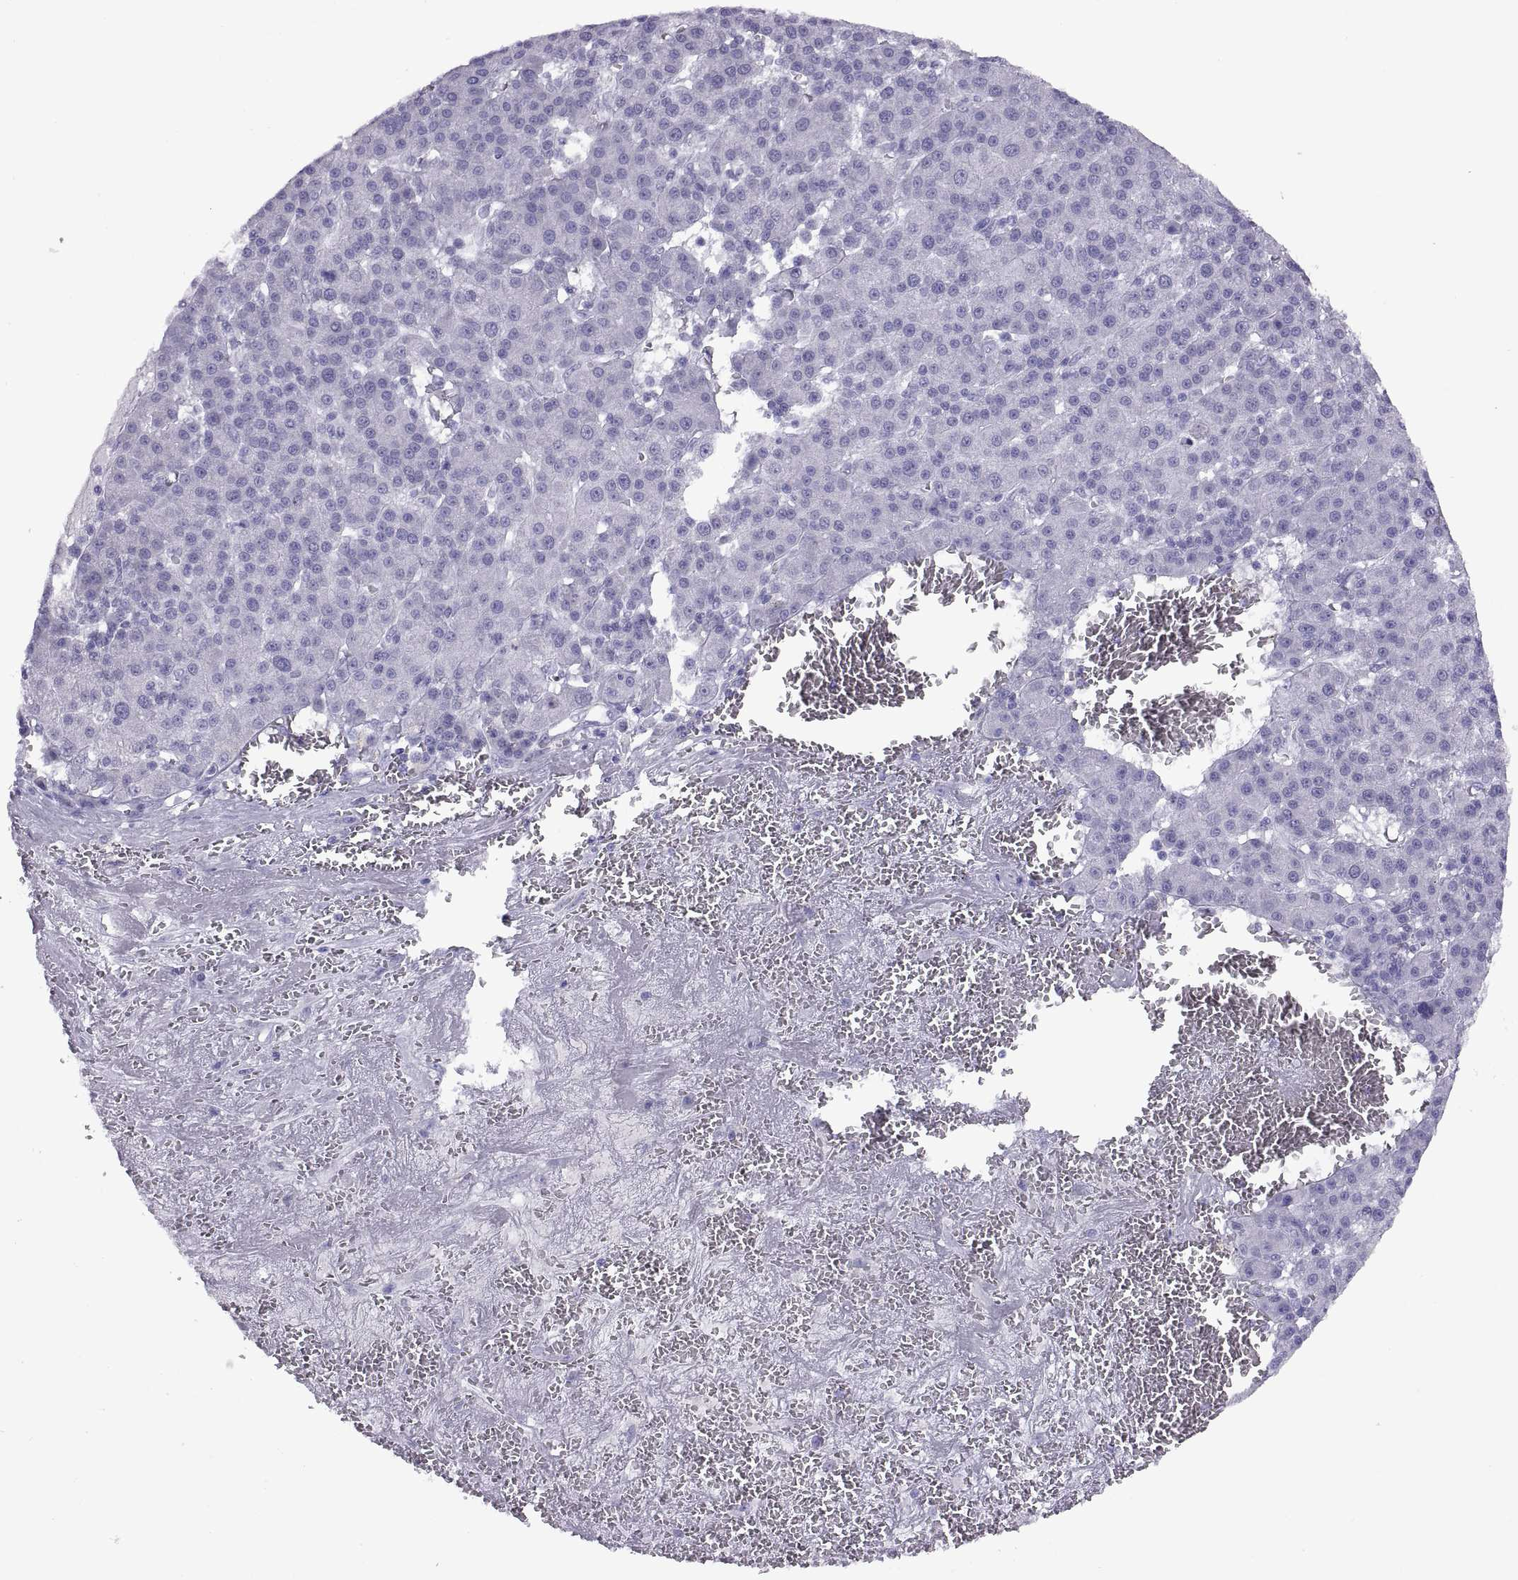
{"staining": {"intensity": "negative", "quantity": "none", "location": "none"}, "tissue": "liver cancer", "cell_type": "Tumor cells", "image_type": "cancer", "snomed": [{"axis": "morphology", "description": "Carcinoma, Hepatocellular, NOS"}, {"axis": "topography", "description": "Liver"}], "caption": "Liver cancer was stained to show a protein in brown. There is no significant staining in tumor cells.", "gene": "RGS20", "patient": {"sex": "female", "age": 60}}